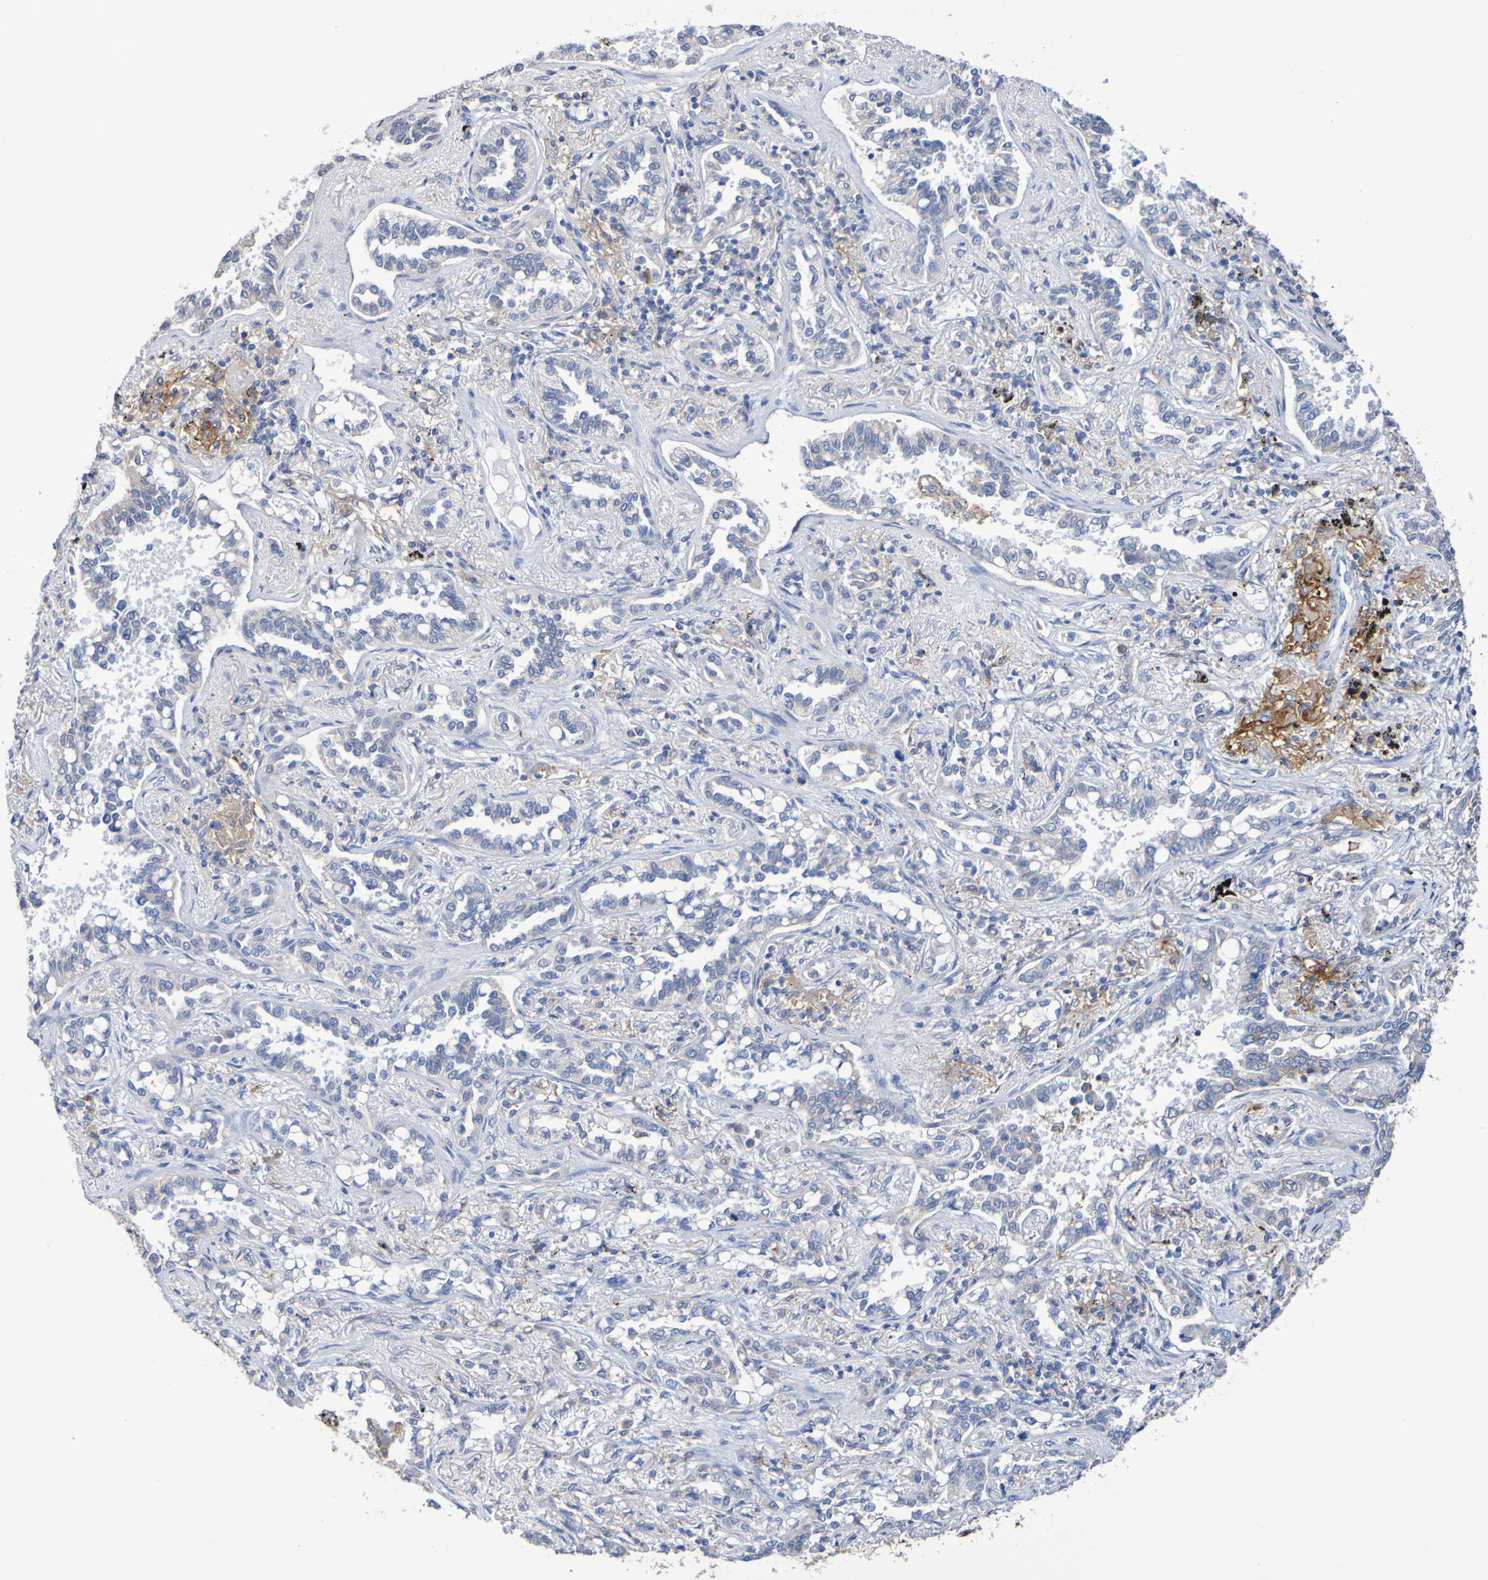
{"staining": {"intensity": "negative", "quantity": "none", "location": "none"}, "tissue": "lung cancer", "cell_type": "Tumor cells", "image_type": "cancer", "snomed": [{"axis": "morphology", "description": "Normal tissue, NOS"}, {"axis": "morphology", "description": "Adenocarcinoma, NOS"}, {"axis": "topography", "description": "Lung"}], "caption": "DAB immunohistochemical staining of lung cancer (adenocarcinoma) displays no significant expression in tumor cells.", "gene": "SLC3A2", "patient": {"sex": "male", "age": 59}}